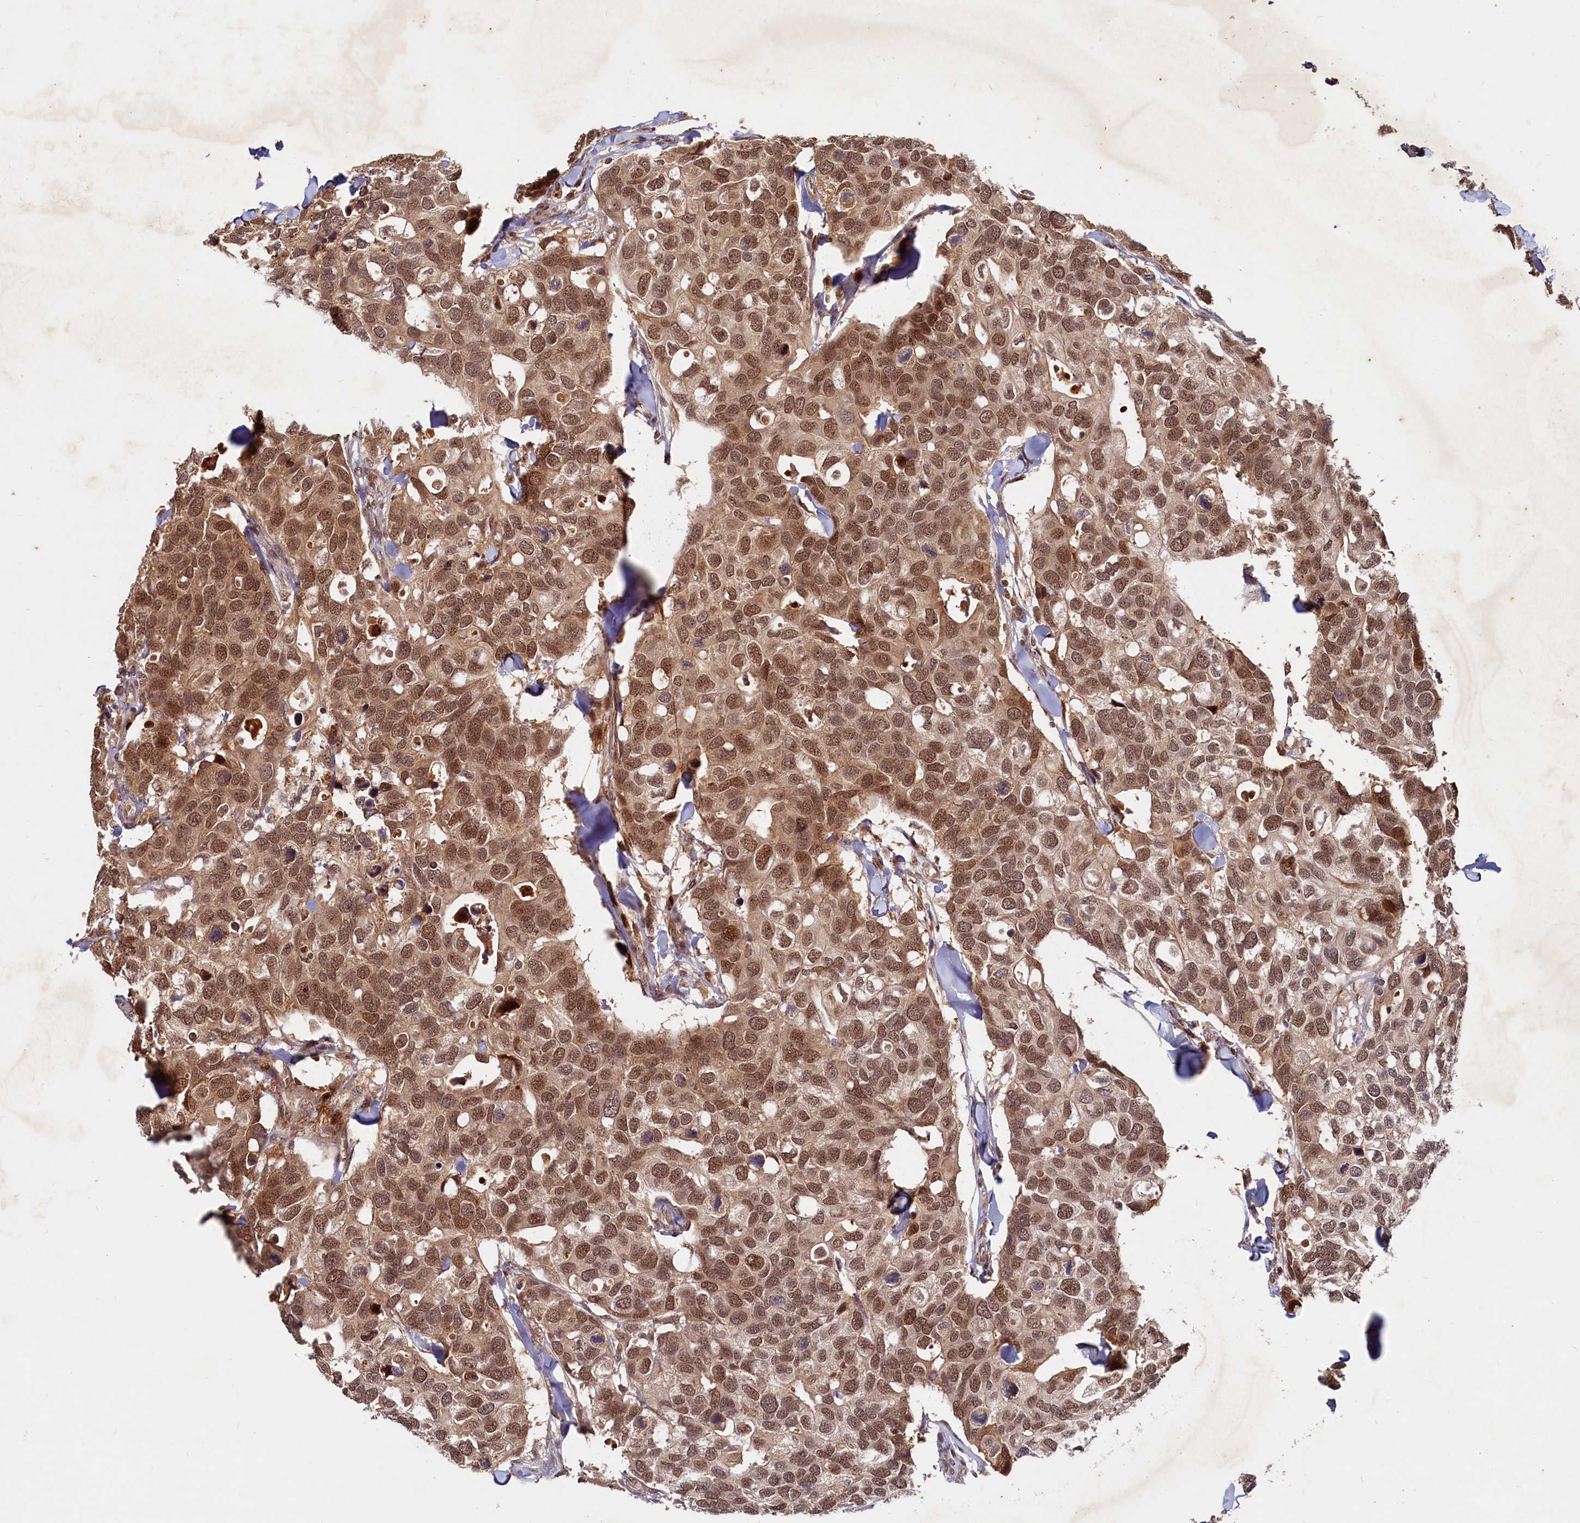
{"staining": {"intensity": "moderate", "quantity": ">75%", "location": "cytoplasmic/membranous,nuclear"}, "tissue": "breast cancer", "cell_type": "Tumor cells", "image_type": "cancer", "snomed": [{"axis": "morphology", "description": "Duct carcinoma"}, {"axis": "topography", "description": "Breast"}], "caption": "This photomicrograph reveals immunohistochemistry (IHC) staining of human breast invasive ductal carcinoma, with medium moderate cytoplasmic/membranous and nuclear expression in approximately >75% of tumor cells.", "gene": "TRAPPC4", "patient": {"sex": "female", "age": 83}}